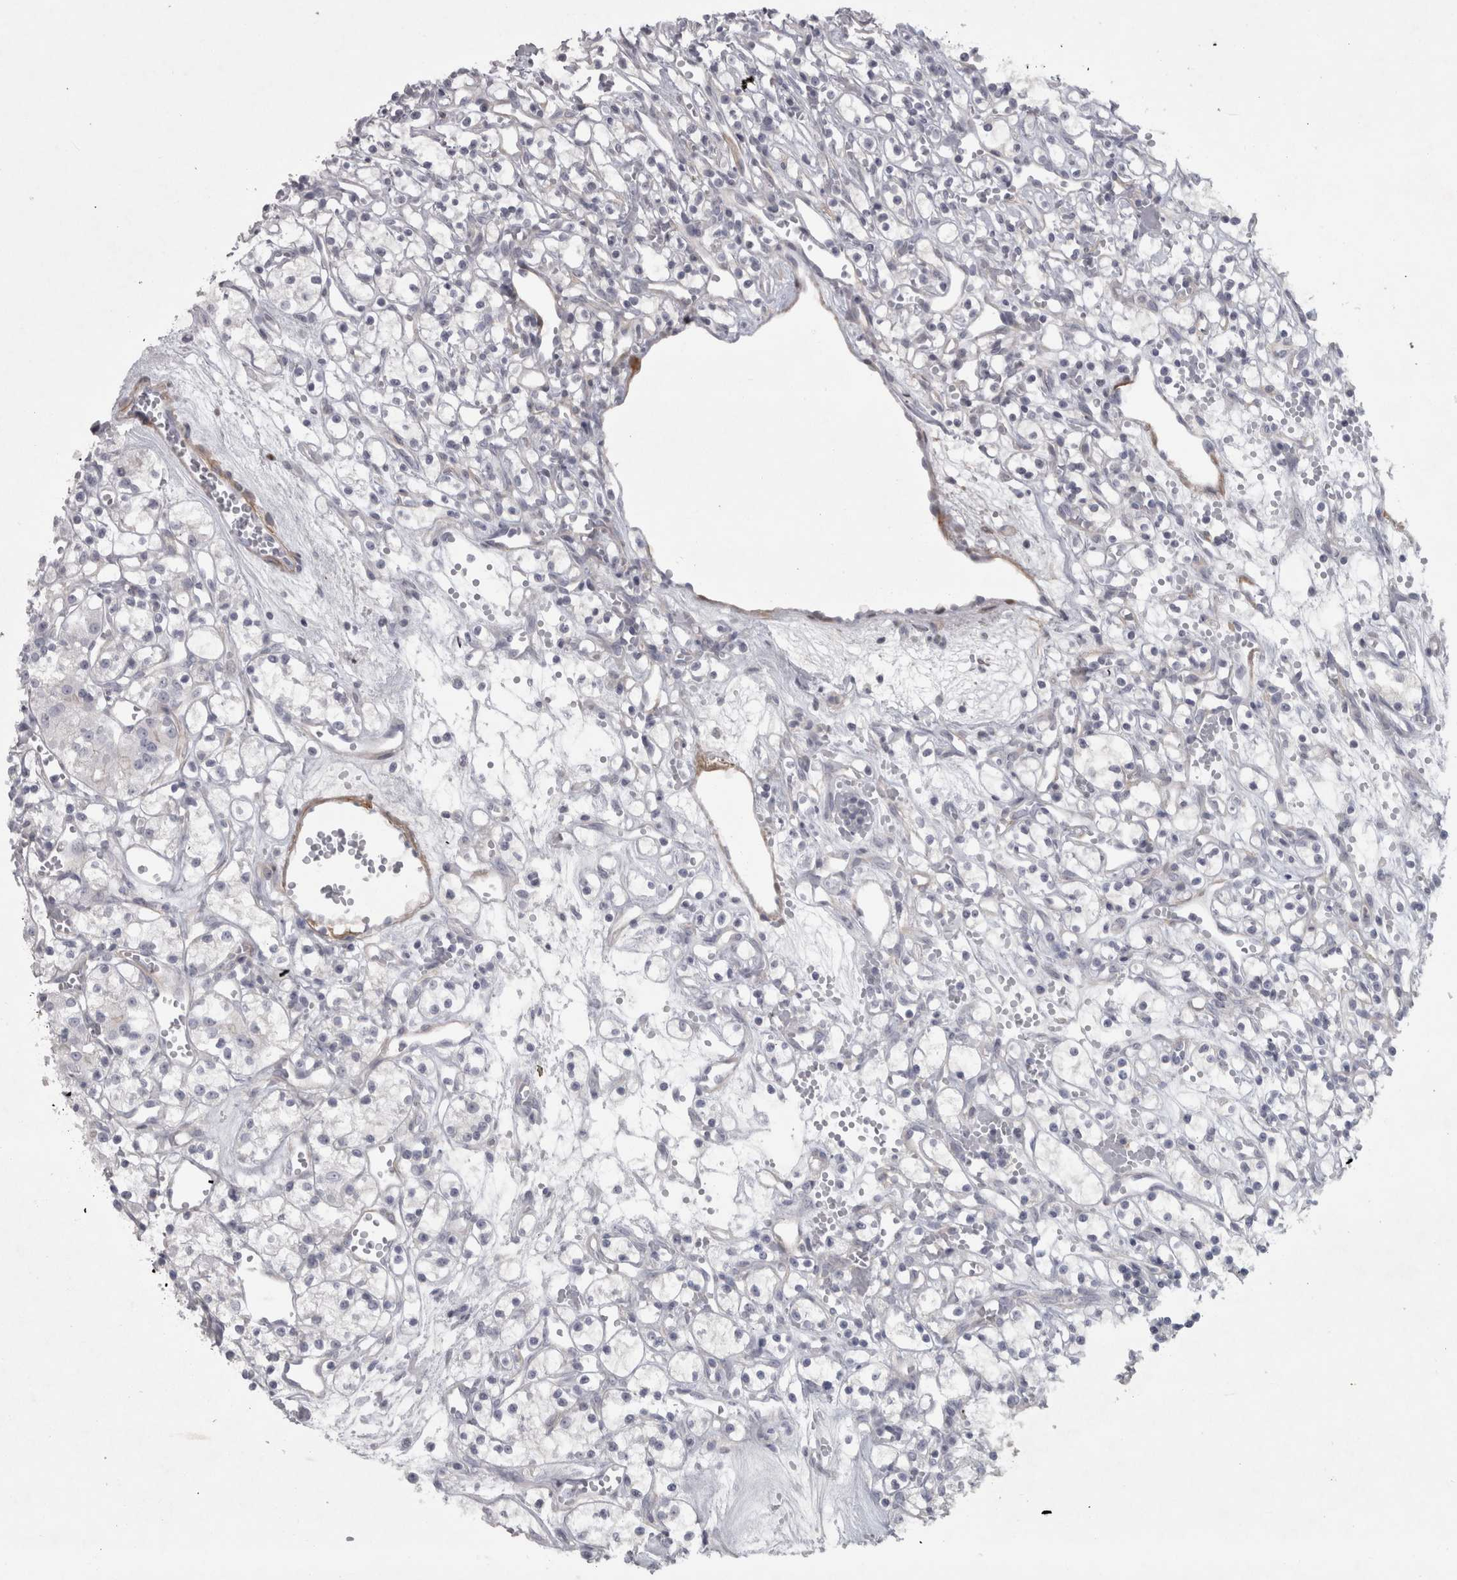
{"staining": {"intensity": "negative", "quantity": "none", "location": "none"}, "tissue": "renal cancer", "cell_type": "Tumor cells", "image_type": "cancer", "snomed": [{"axis": "morphology", "description": "Adenocarcinoma, NOS"}, {"axis": "topography", "description": "Kidney"}], "caption": "An immunohistochemistry micrograph of adenocarcinoma (renal) is shown. There is no staining in tumor cells of adenocarcinoma (renal).", "gene": "PPP1R12B", "patient": {"sex": "female", "age": 59}}